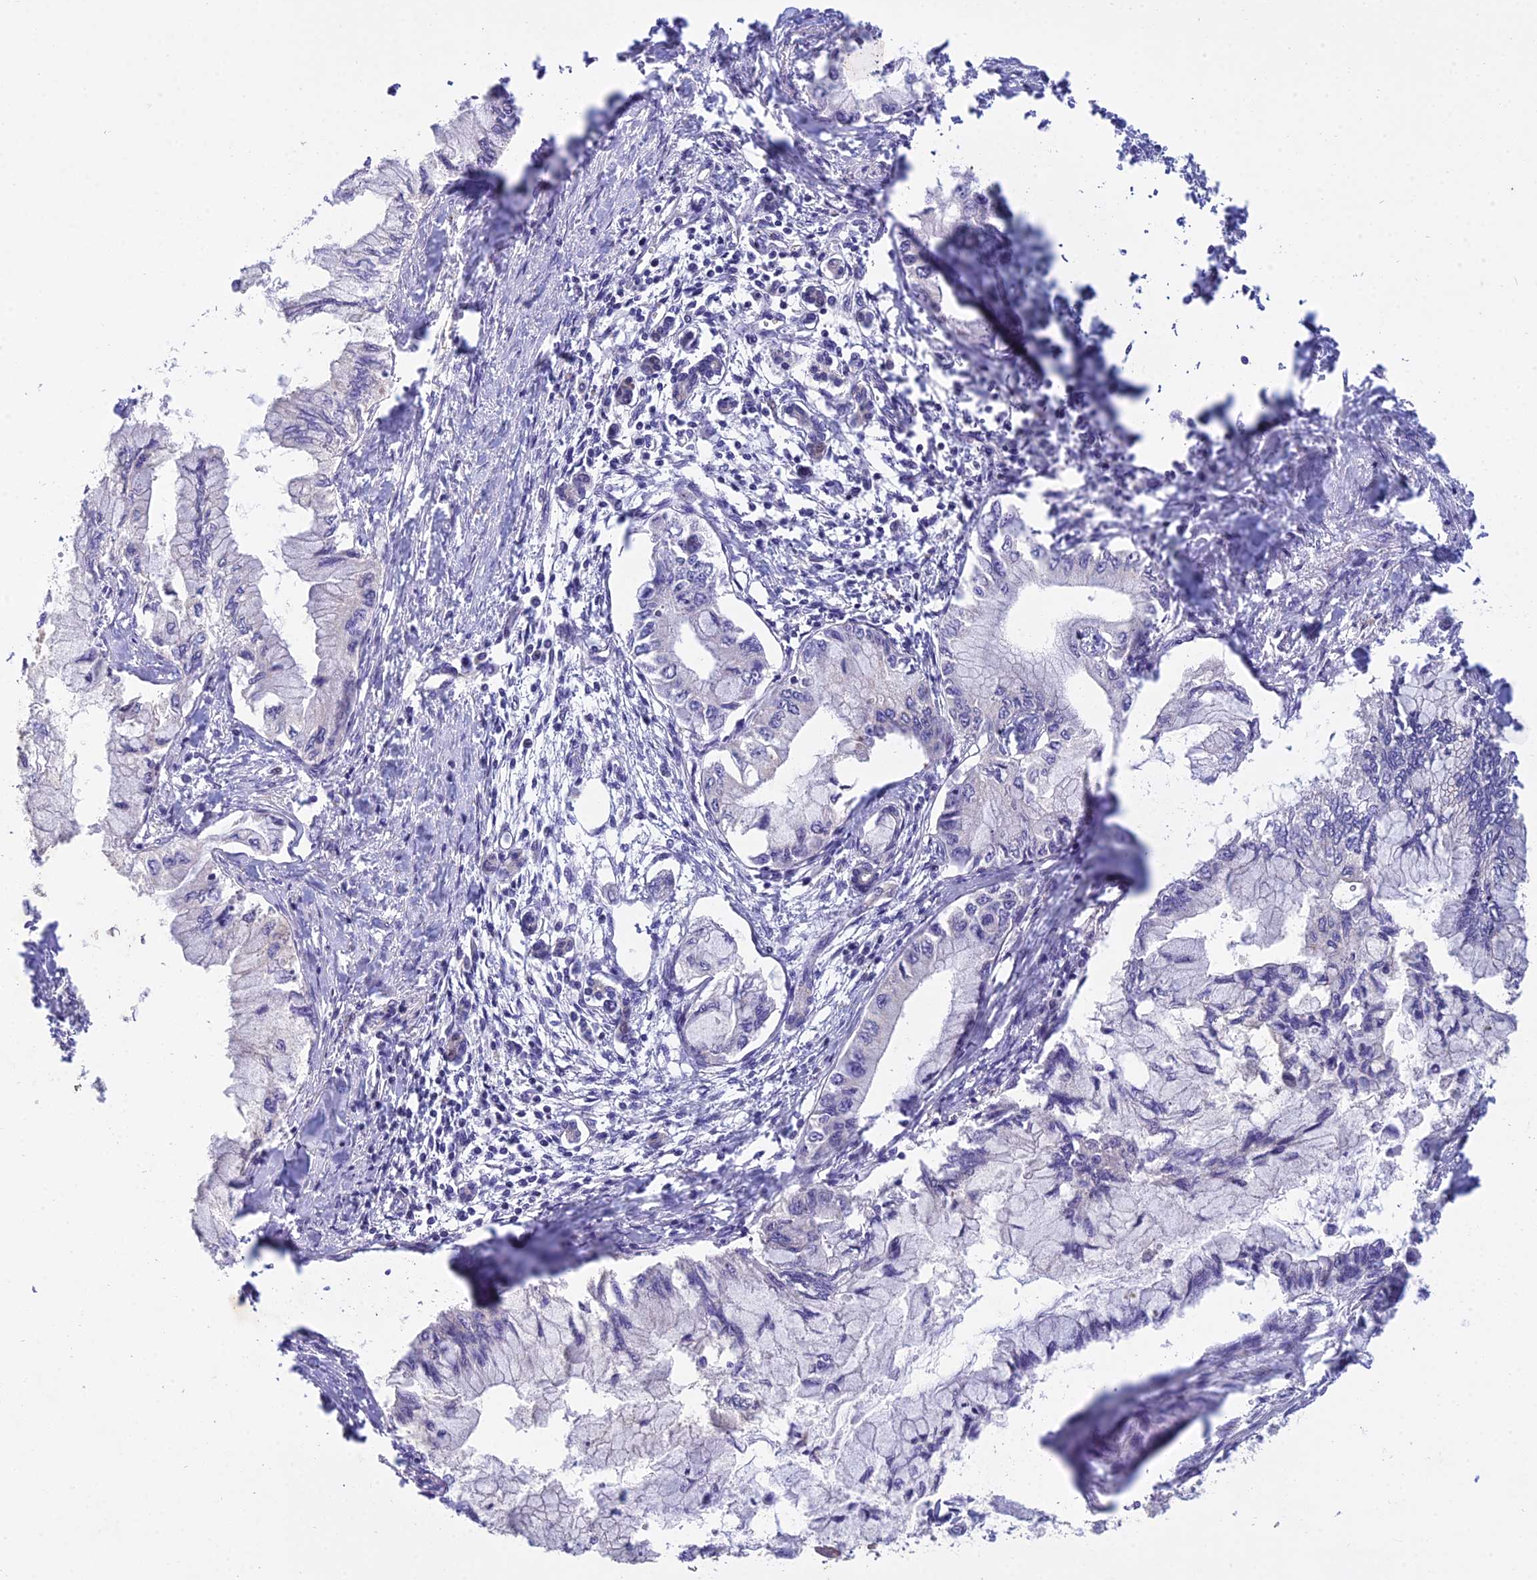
{"staining": {"intensity": "negative", "quantity": "none", "location": "none"}, "tissue": "pancreatic cancer", "cell_type": "Tumor cells", "image_type": "cancer", "snomed": [{"axis": "morphology", "description": "Adenocarcinoma, NOS"}, {"axis": "topography", "description": "Pancreas"}], "caption": "High magnification brightfield microscopy of pancreatic cancer (adenocarcinoma) stained with DAB (brown) and counterstained with hematoxylin (blue): tumor cells show no significant staining. (Stains: DAB (3,3'-diaminobenzidine) immunohistochemistry (IHC) with hematoxylin counter stain, Microscopy: brightfield microscopy at high magnification).", "gene": "DUS2", "patient": {"sex": "male", "age": 48}}